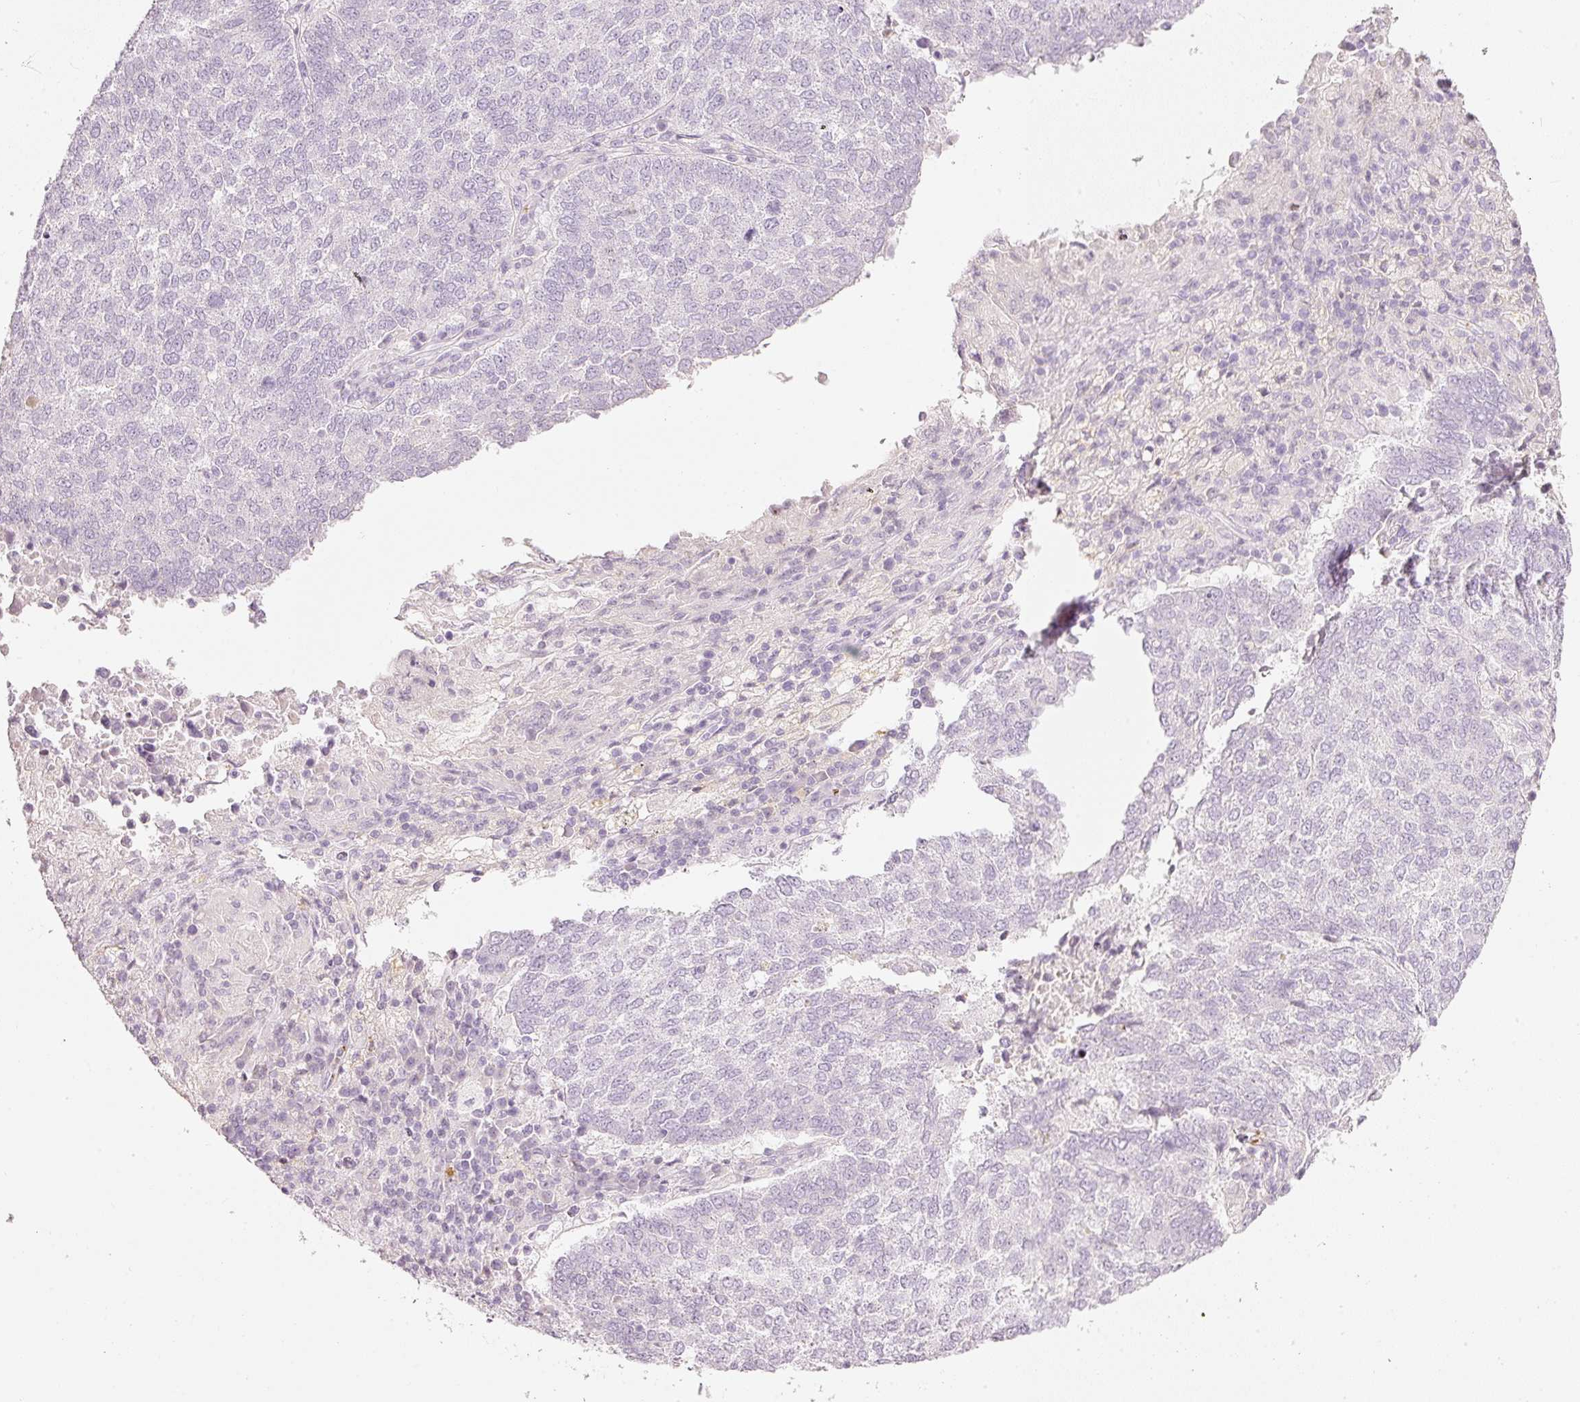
{"staining": {"intensity": "negative", "quantity": "none", "location": "none"}, "tissue": "lung cancer", "cell_type": "Tumor cells", "image_type": "cancer", "snomed": [{"axis": "morphology", "description": "Squamous cell carcinoma, NOS"}, {"axis": "topography", "description": "Lung"}], "caption": "Lung squamous cell carcinoma stained for a protein using immunohistochemistry (IHC) reveals no expression tumor cells.", "gene": "LECT2", "patient": {"sex": "male", "age": 73}}